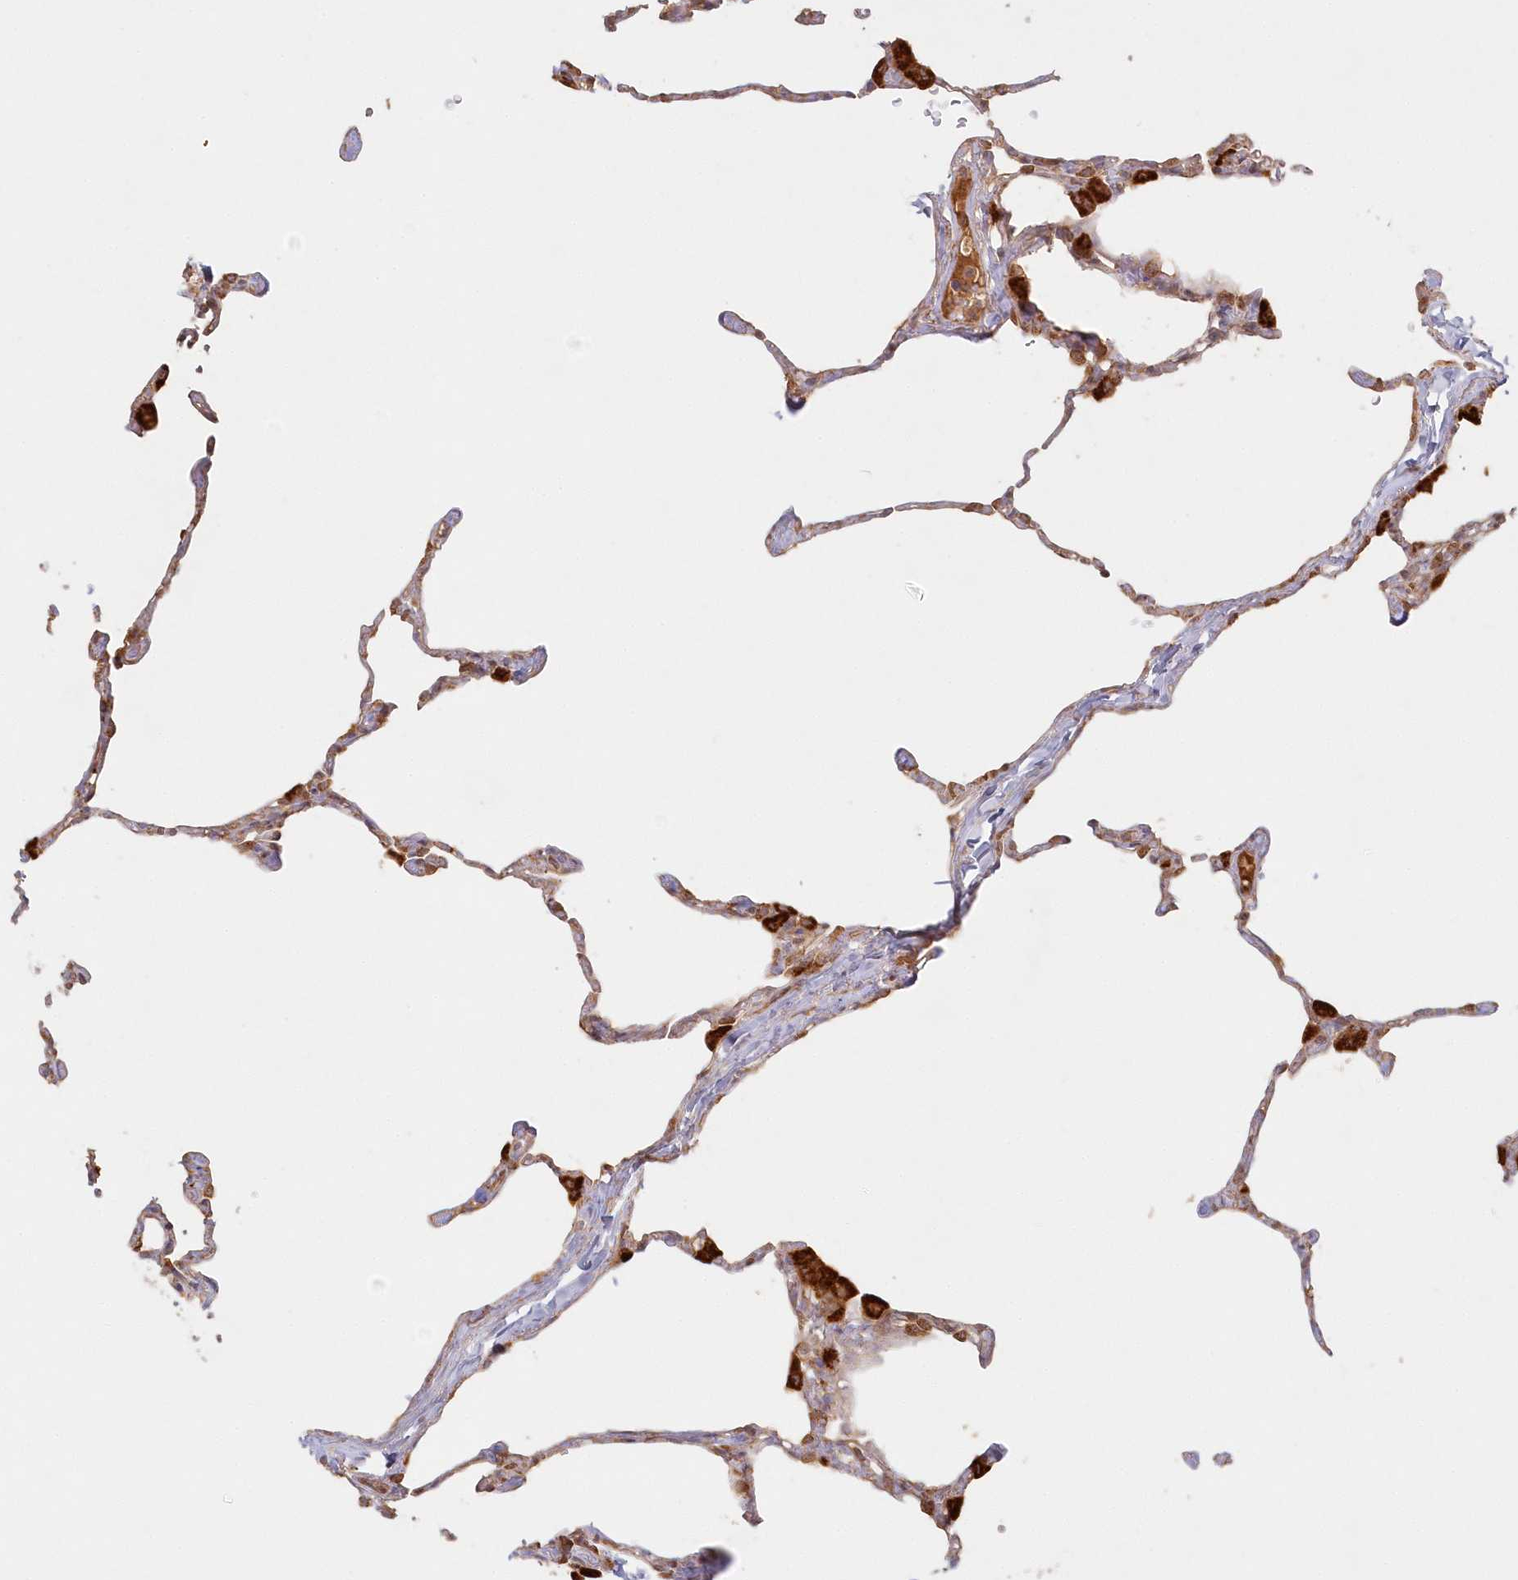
{"staining": {"intensity": "moderate", "quantity": ">75%", "location": "cytoplasmic/membranous"}, "tissue": "lung", "cell_type": "Alveolar cells", "image_type": "normal", "snomed": [{"axis": "morphology", "description": "Normal tissue, NOS"}, {"axis": "topography", "description": "Lung"}], "caption": "Immunohistochemical staining of benign lung displays moderate cytoplasmic/membranous protein staining in about >75% of alveolar cells.", "gene": "KIAA0232", "patient": {"sex": "male", "age": 65}}